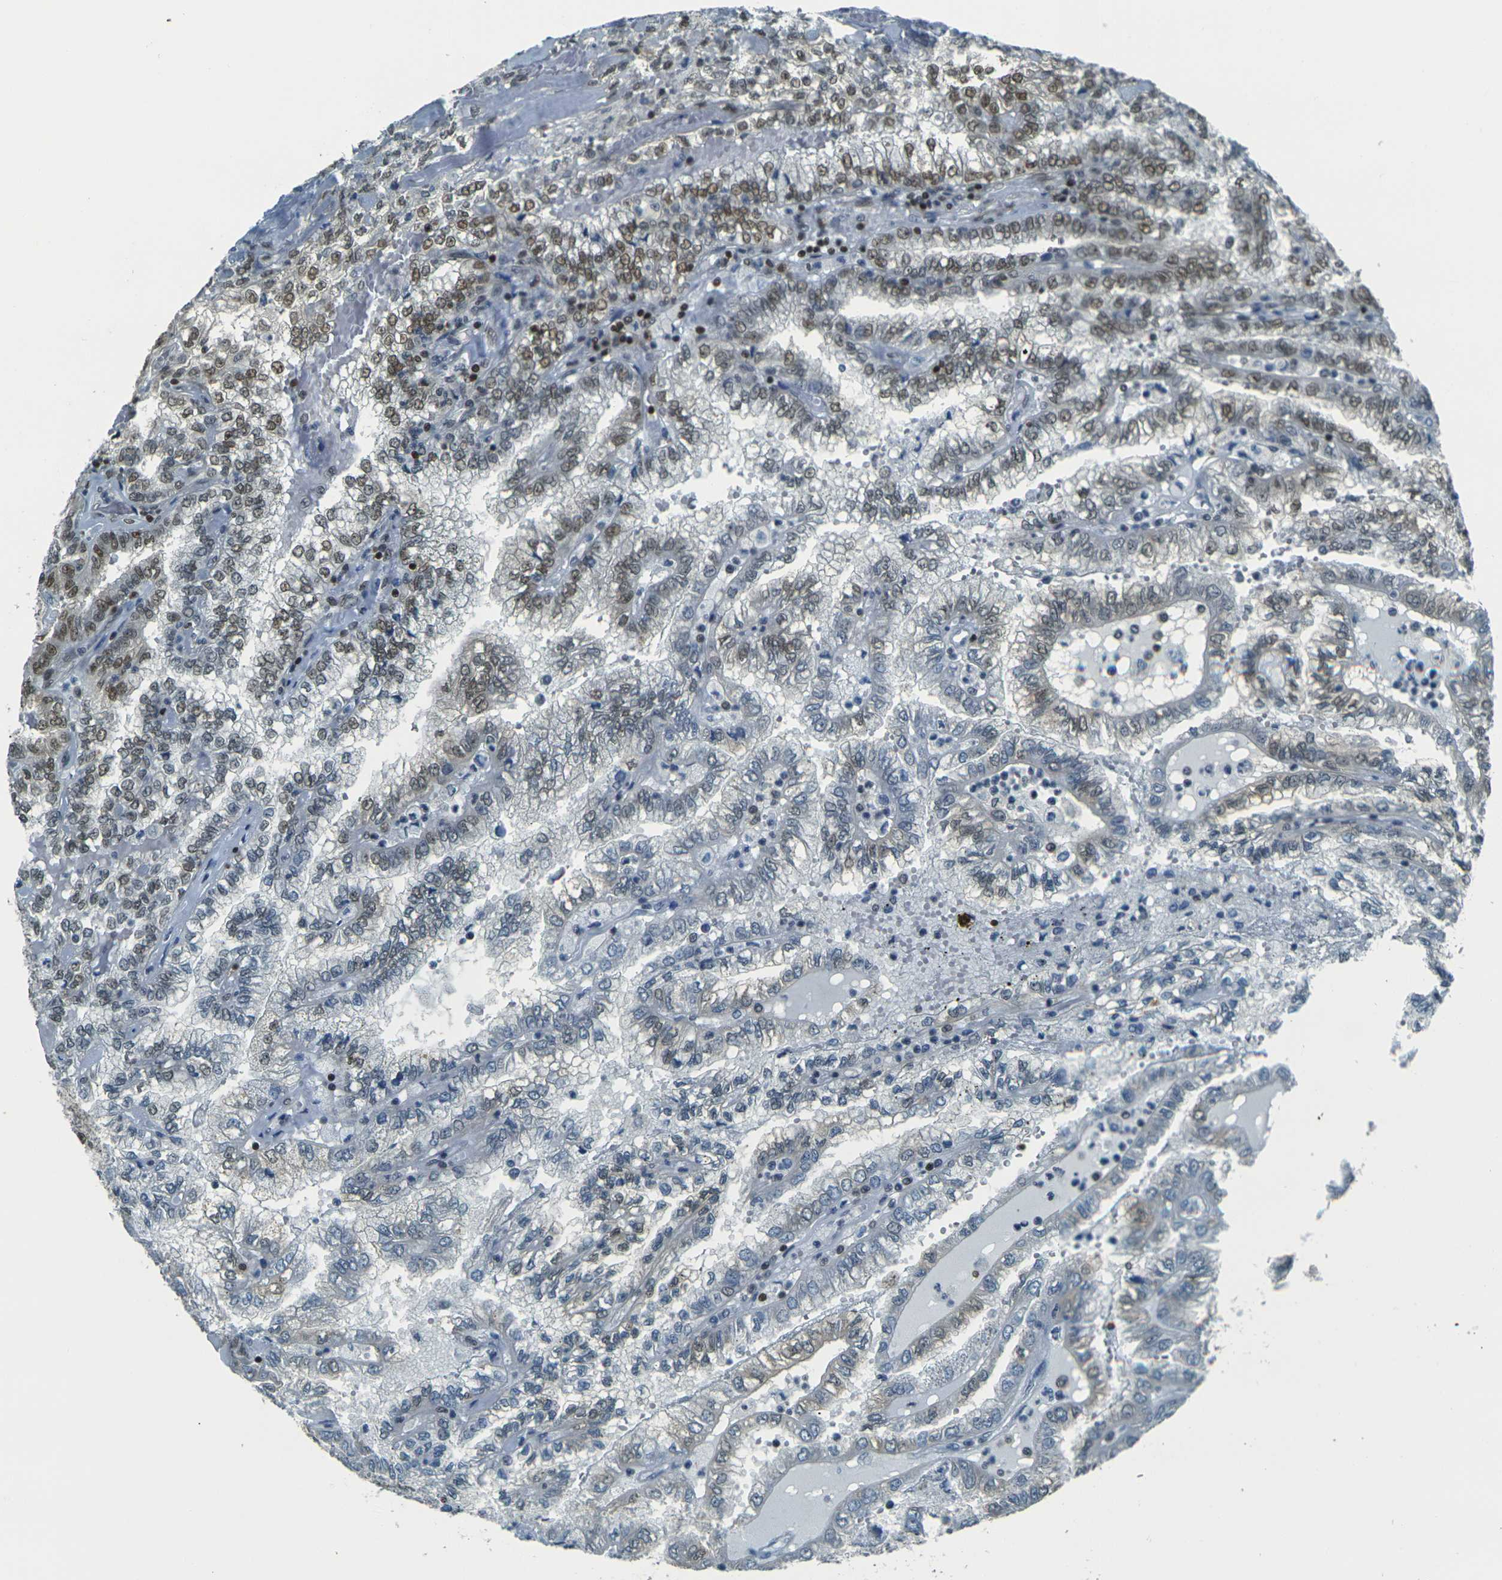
{"staining": {"intensity": "moderate", "quantity": "25%-75%", "location": "nuclear"}, "tissue": "renal cancer", "cell_type": "Tumor cells", "image_type": "cancer", "snomed": [{"axis": "morphology", "description": "Inflammation, NOS"}, {"axis": "morphology", "description": "Adenocarcinoma, NOS"}, {"axis": "topography", "description": "Kidney"}], "caption": "DAB immunohistochemical staining of adenocarcinoma (renal) displays moderate nuclear protein expression in about 25%-75% of tumor cells.", "gene": "NHEJ1", "patient": {"sex": "male", "age": 68}}